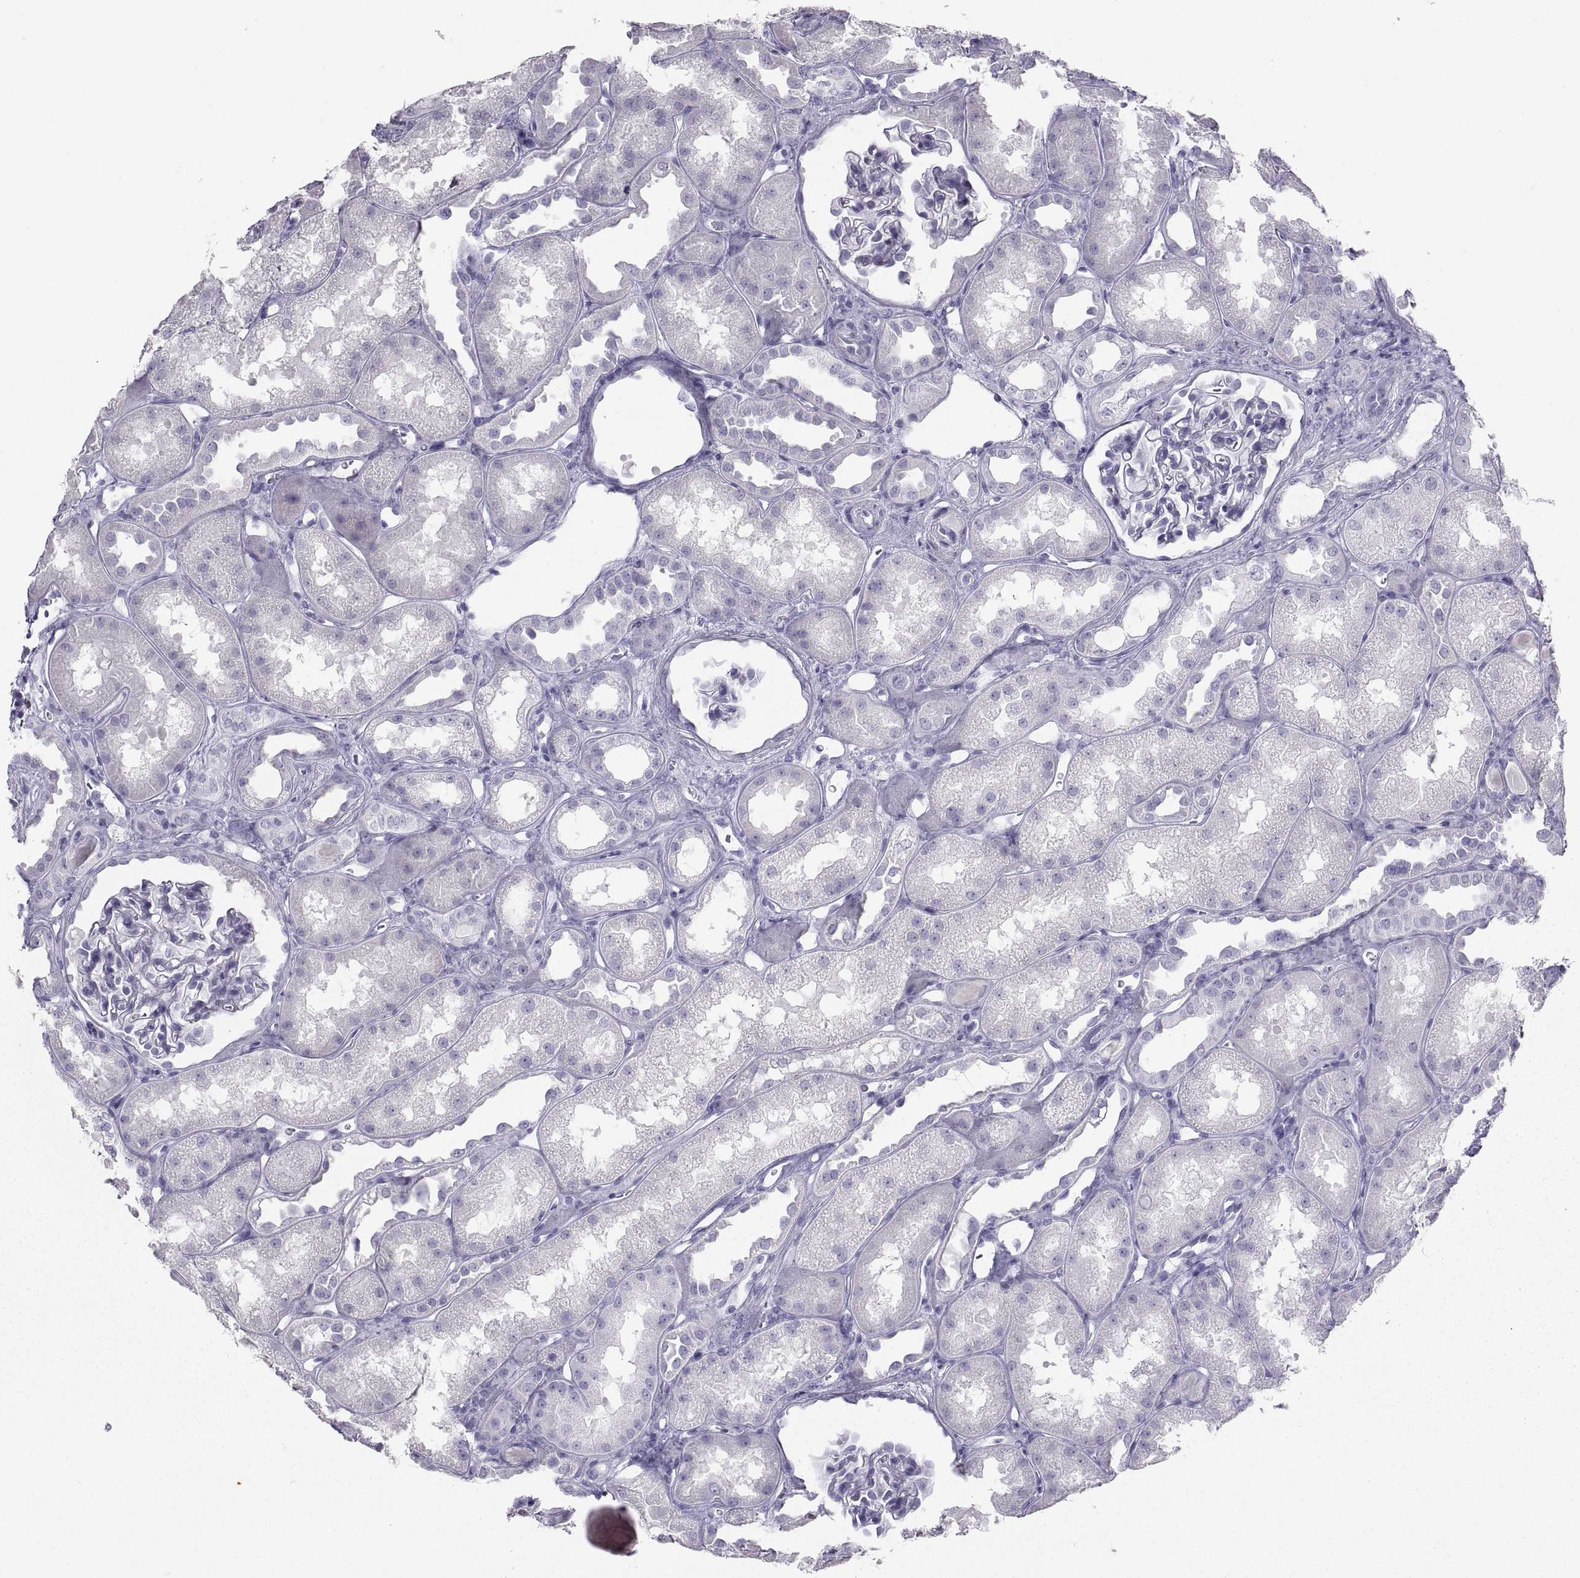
{"staining": {"intensity": "negative", "quantity": "none", "location": "none"}, "tissue": "kidney", "cell_type": "Cells in glomeruli", "image_type": "normal", "snomed": [{"axis": "morphology", "description": "Normal tissue, NOS"}, {"axis": "topography", "description": "Kidney"}], "caption": "IHC micrograph of benign kidney: kidney stained with DAB (3,3'-diaminobenzidine) exhibits no significant protein expression in cells in glomeruli.", "gene": "SEMG1", "patient": {"sex": "male", "age": 61}}